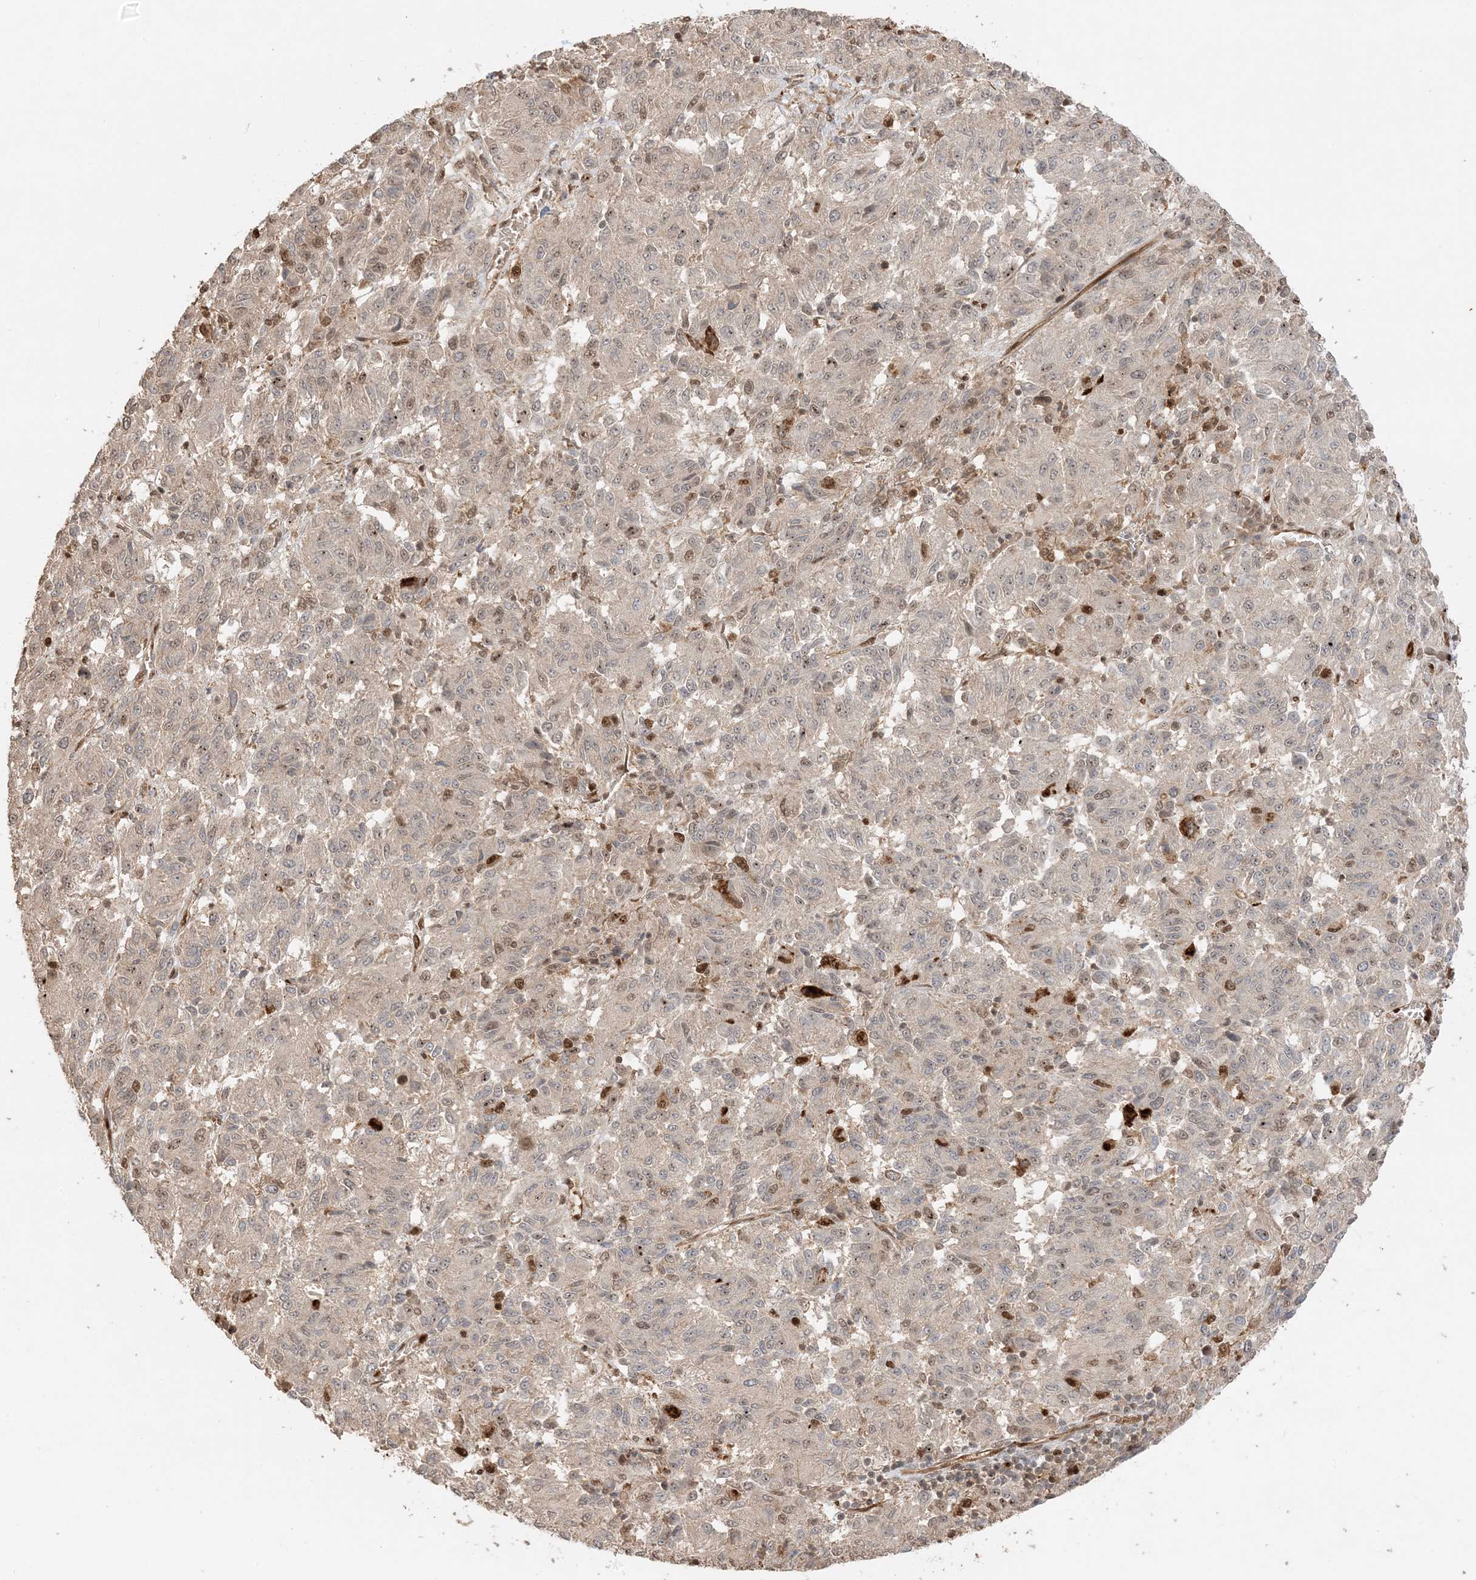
{"staining": {"intensity": "negative", "quantity": "none", "location": "none"}, "tissue": "melanoma", "cell_type": "Tumor cells", "image_type": "cancer", "snomed": [{"axis": "morphology", "description": "Malignant melanoma, Metastatic site"}, {"axis": "topography", "description": "Lung"}], "caption": "Tumor cells are negative for brown protein staining in melanoma.", "gene": "ZBTB41", "patient": {"sex": "male", "age": 64}}